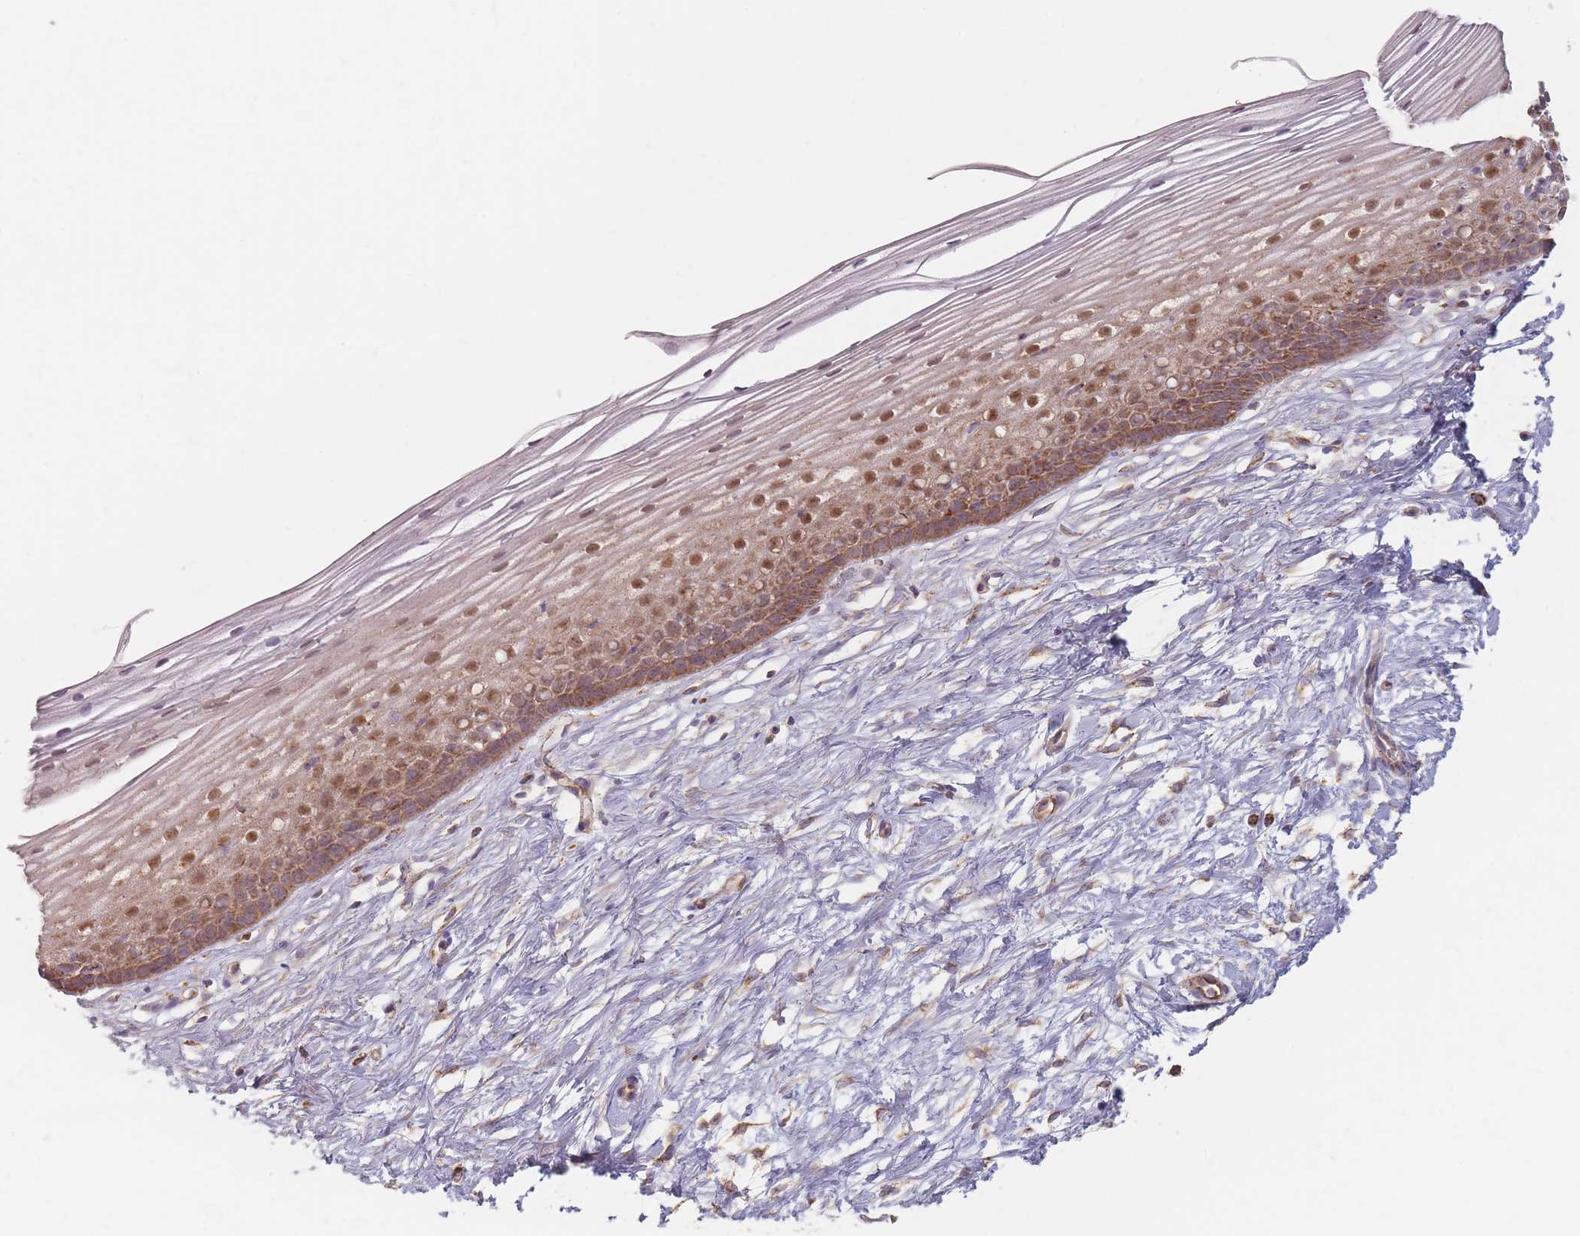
{"staining": {"intensity": "moderate", "quantity": "25%-75%", "location": "cytoplasmic/membranous"}, "tissue": "cervix", "cell_type": "Glandular cells", "image_type": "normal", "snomed": [{"axis": "morphology", "description": "Normal tissue, NOS"}, {"axis": "topography", "description": "Cervix"}], "caption": "Moderate cytoplasmic/membranous expression for a protein is appreciated in approximately 25%-75% of glandular cells of unremarkable cervix using immunohistochemistry (IHC).", "gene": "ESRP2", "patient": {"sex": "female", "age": 40}}